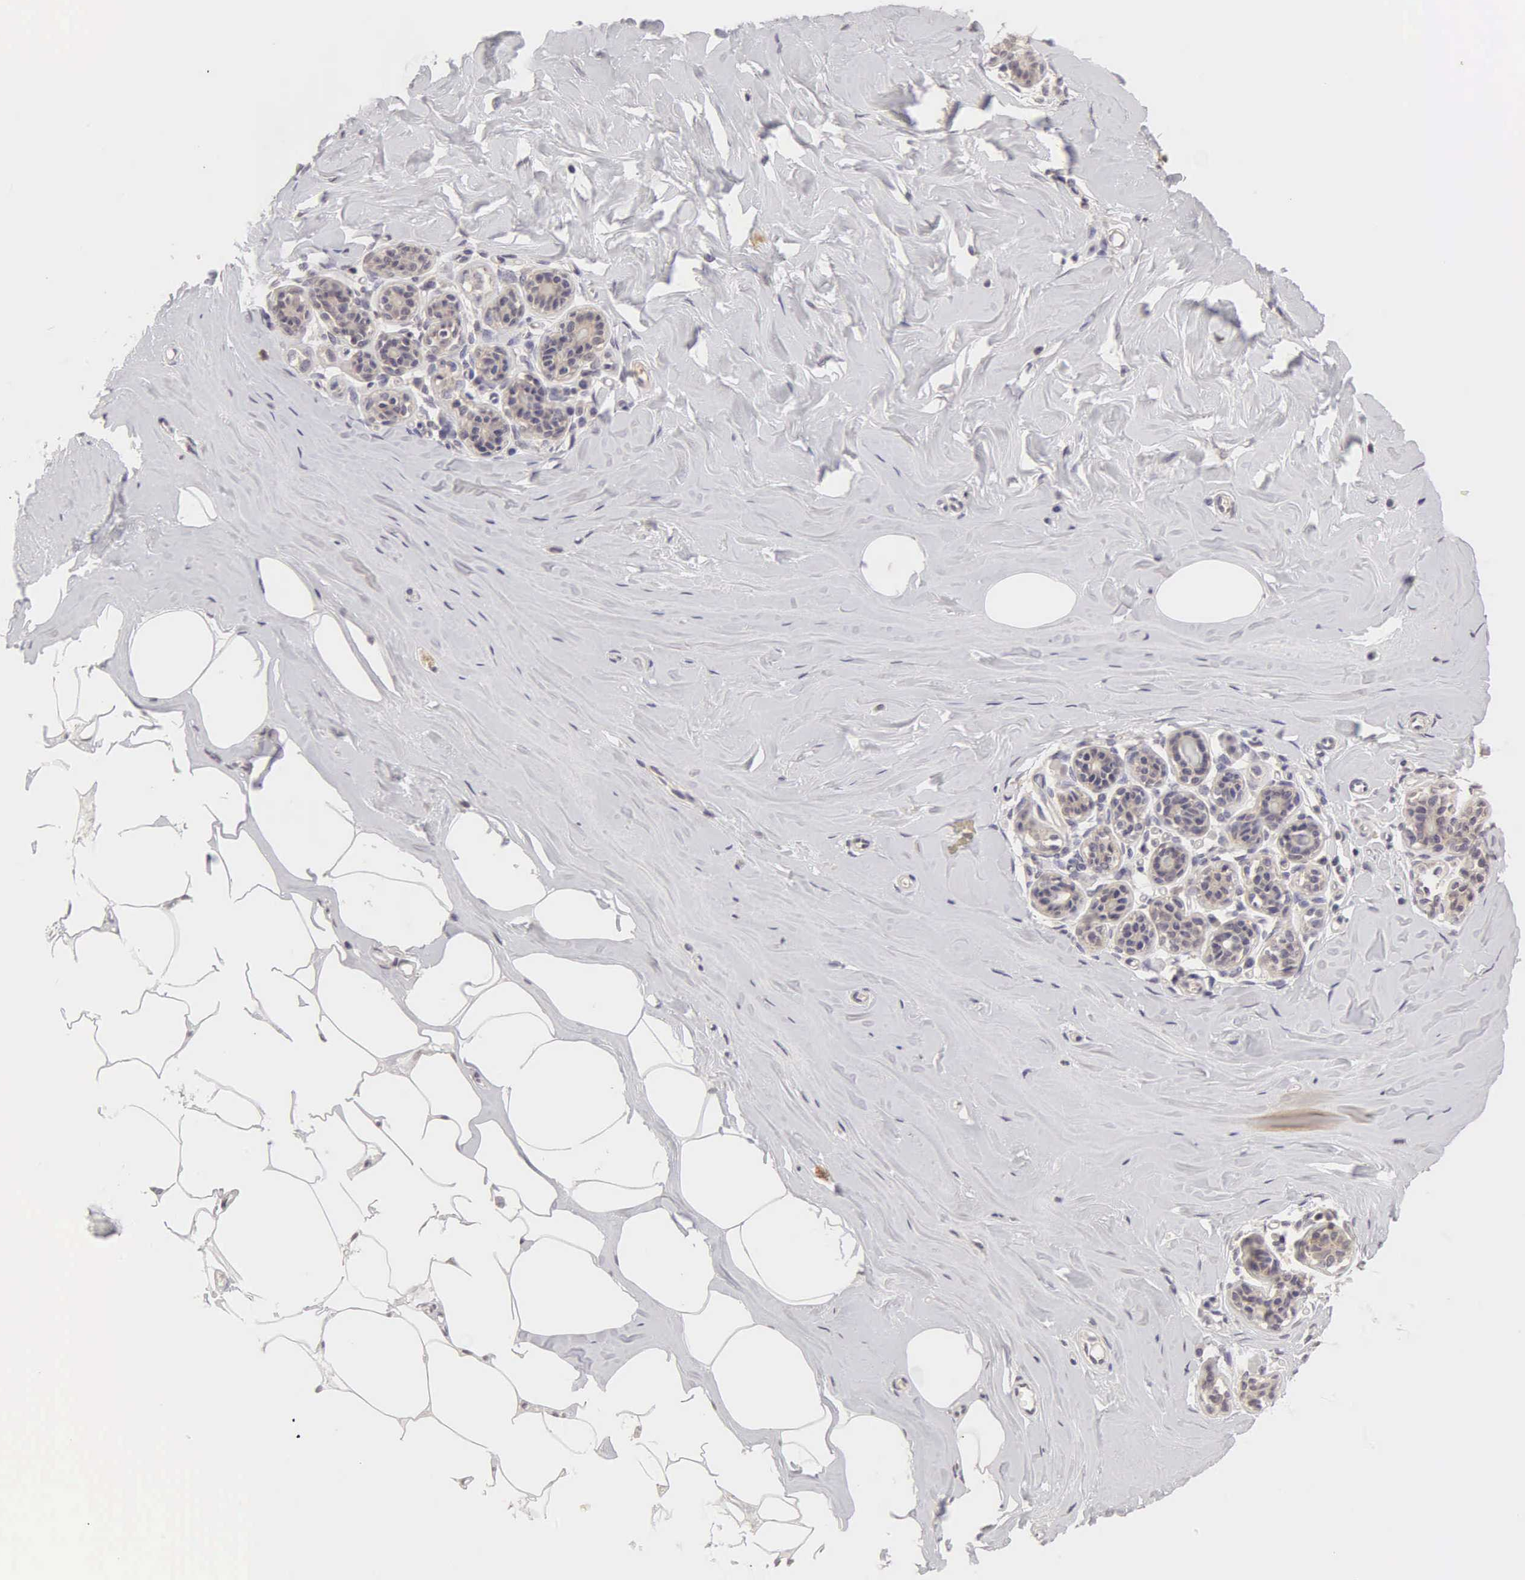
{"staining": {"intensity": "negative", "quantity": "none", "location": "none"}, "tissue": "breast", "cell_type": "Adipocytes", "image_type": "normal", "snomed": [{"axis": "morphology", "description": "Normal tissue, NOS"}, {"axis": "topography", "description": "Breast"}], "caption": "Breast stained for a protein using immunohistochemistry (IHC) displays no positivity adipocytes.", "gene": "CD1A", "patient": {"sex": "female", "age": 45}}